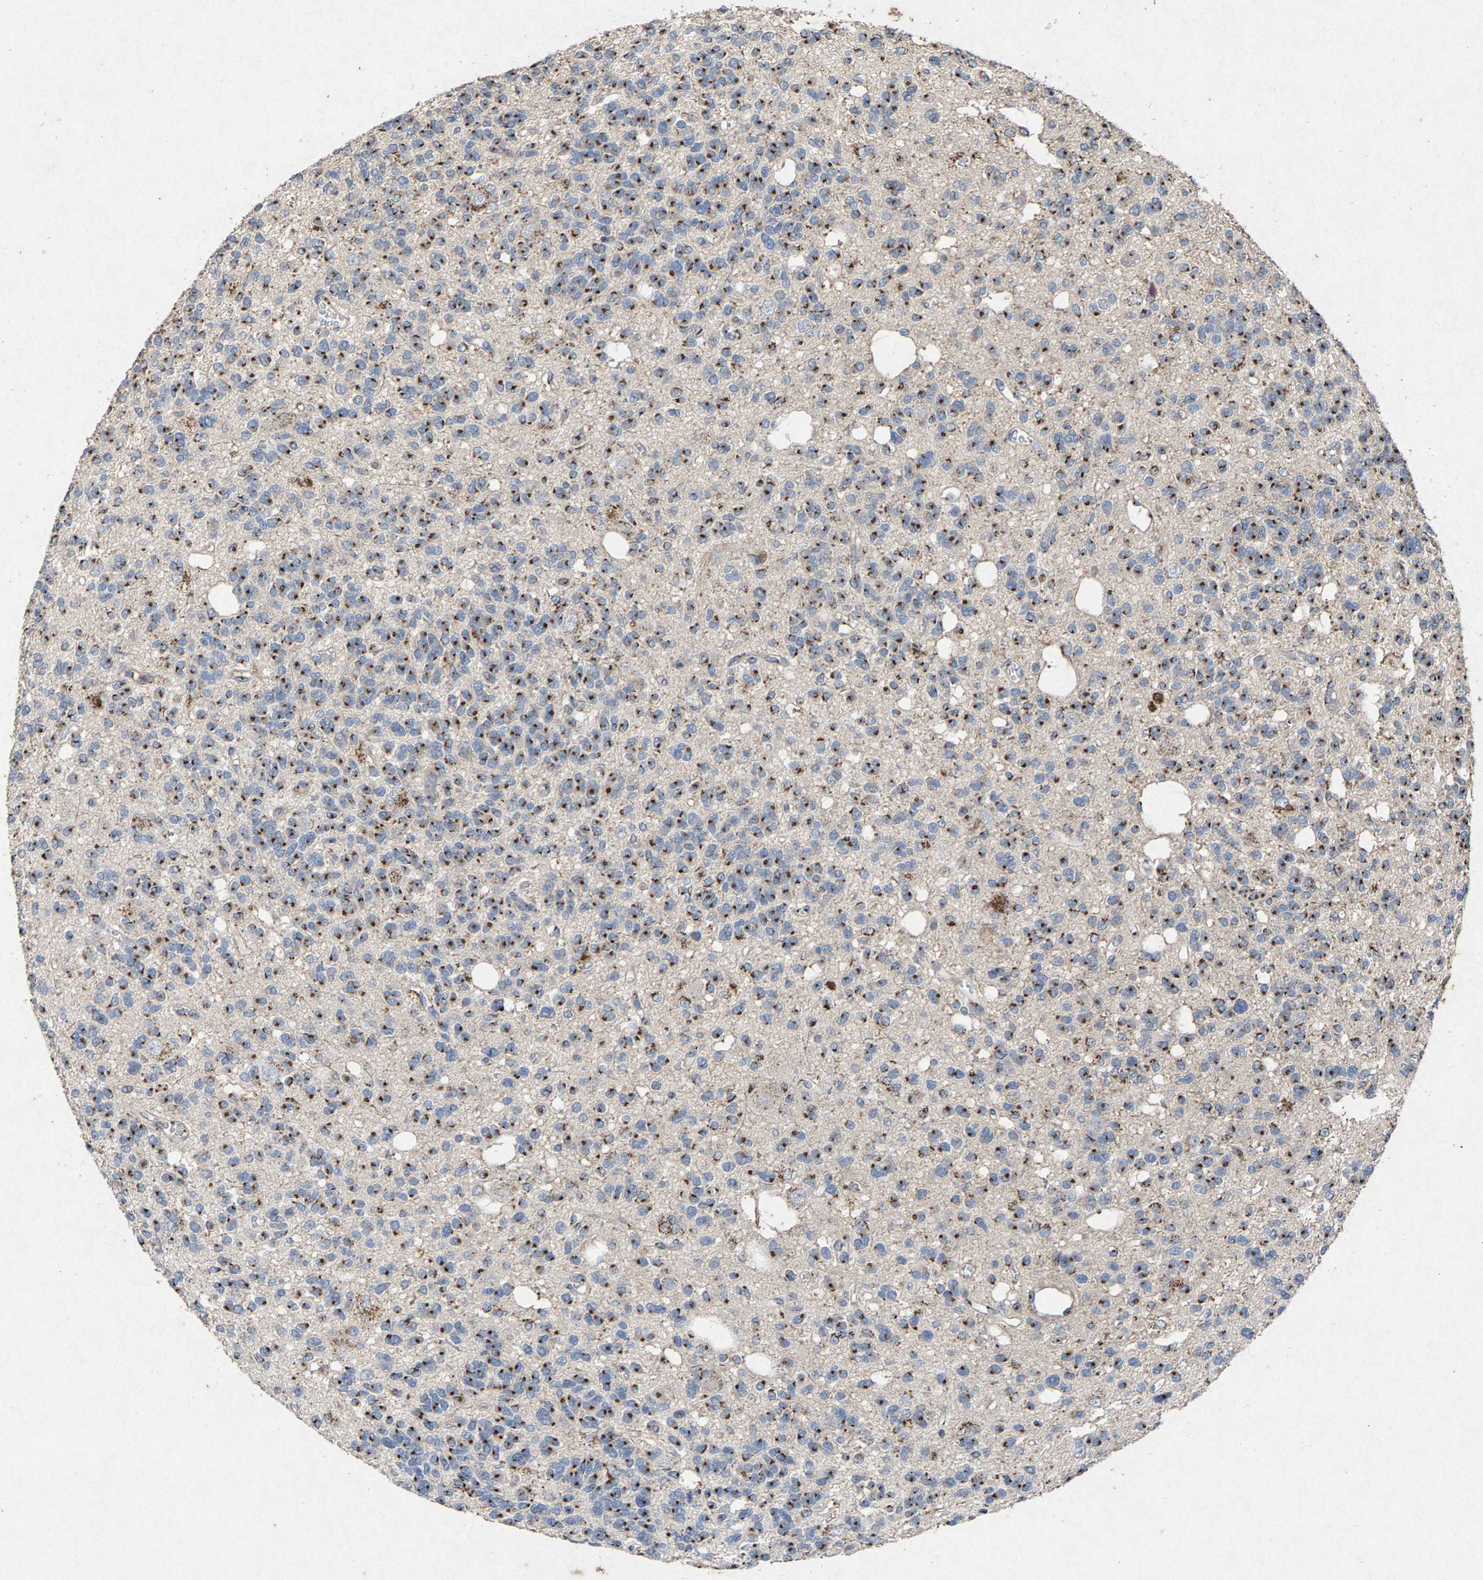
{"staining": {"intensity": "strong", "quantity": ">75%", "location": "cytoplasmic/membranous"}, "tissue": "glioma", "cell_type": "Tumor cells", "image_type": "cancer", "snomed": [{"axis": "morphology", "description": "Glioma, malignant, Low grade"}, {"axis": "topography", "description": "Brain"}], "caption": "Human glioma stained for a protein (brown) displays strong cytoplasmic/membranous positive expression in about >75% of tumor cells.", "gene": "MAN2A1", "patient": {"sex": "male", "age": 38}}